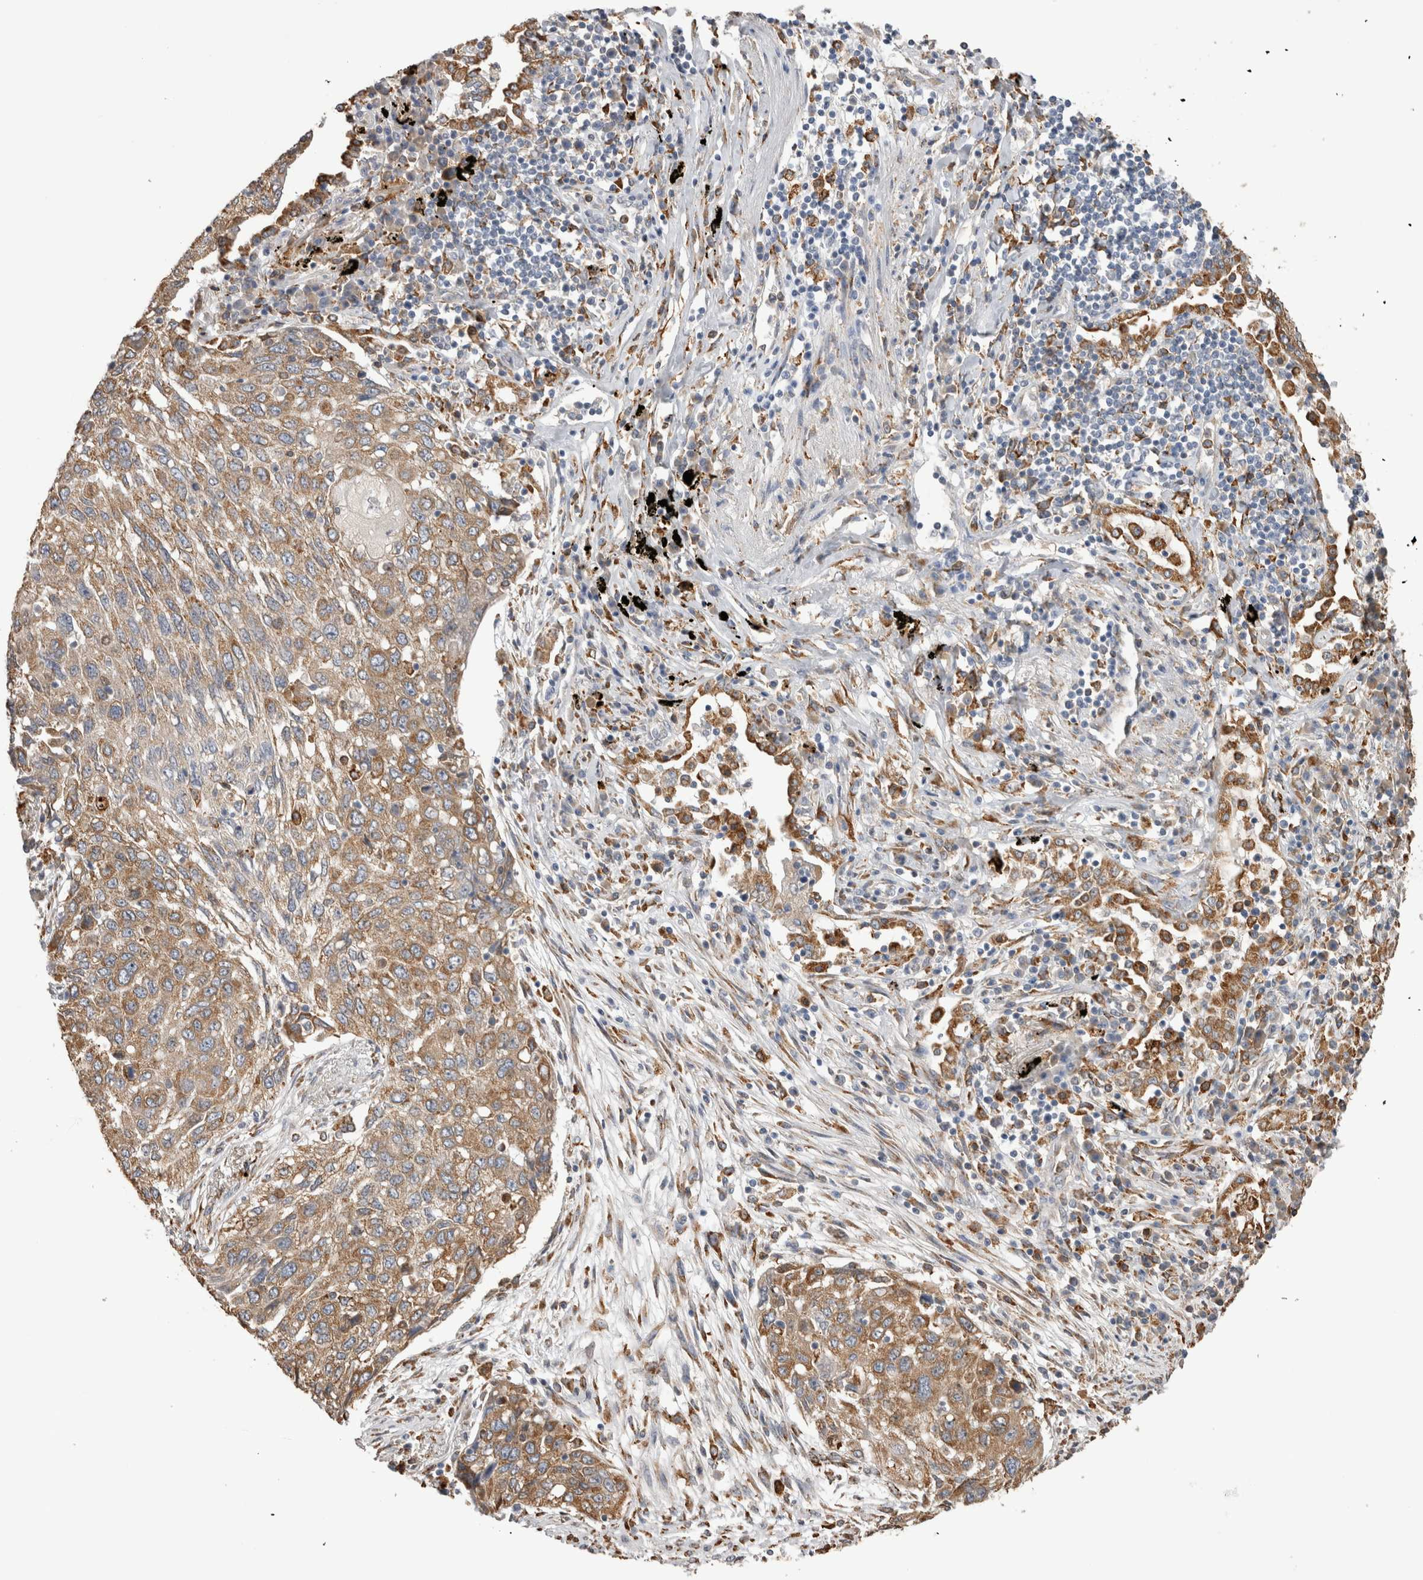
{"staining": {"intensity": "moderate", "quantity": ">75%", "location": "cytoplasmic/membranous"}, "tissue": "lung cancer", "cell_type": "Tumor cells", "image_type": "cancer", "snomed": [{"axis": "morphology", "description": "Squamous cell carcinoma, NOS"}, {"axis": "topography", "description": "Lung"}], "caption": "Lung cancer stained for a protein (brown) demonstrates moderate cytoplasmic/membranous positive expression in approximately >75% of tumor cells.", "gene": "LRPAP1", "patient": {"sex": "female", "age": 63}}